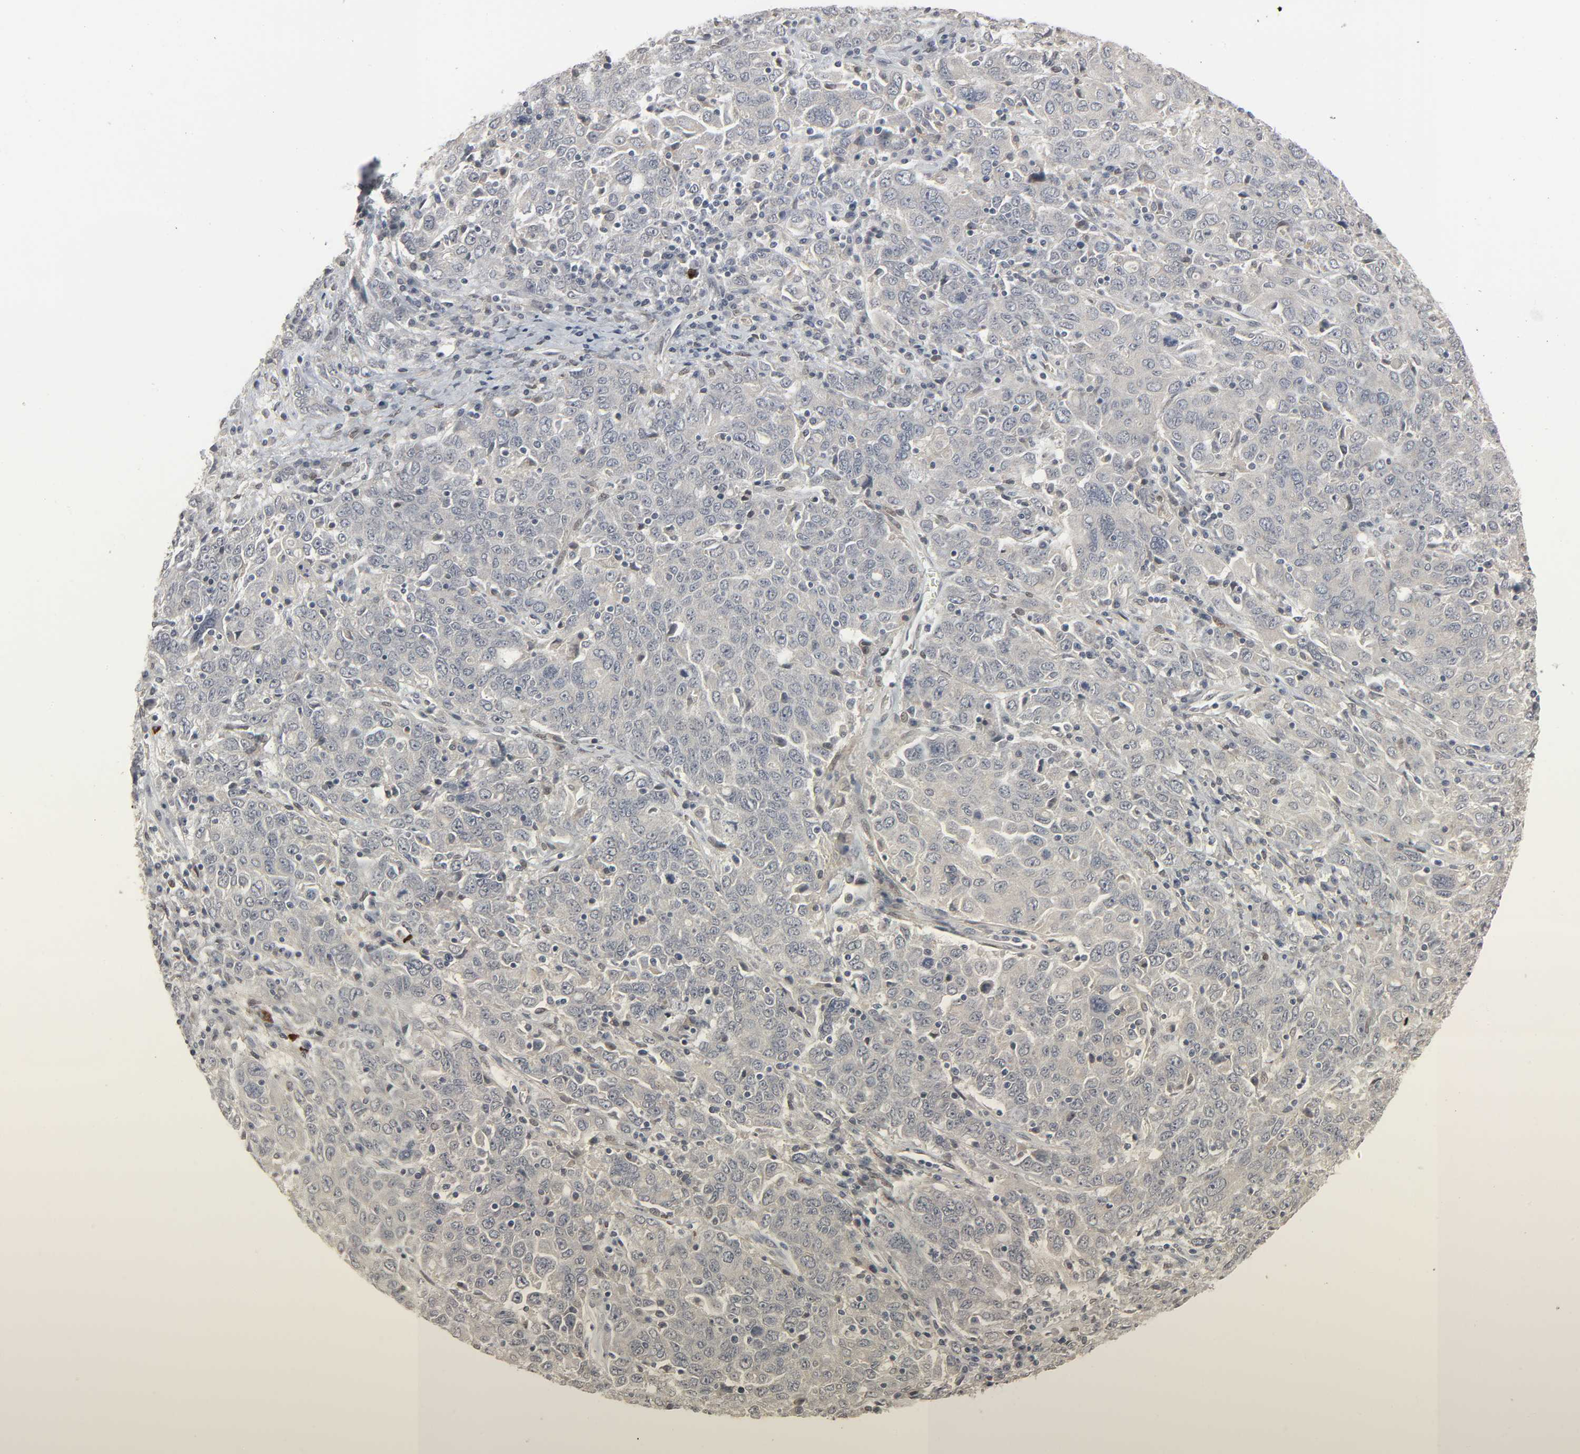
{"staining": {"intensity": "negative", "quantity": "none", "location": "none"}, "tissue": "ovarian cancer", "cell_type": "Tumor cells", "image_type": "cancer", "snomed": [{"axis": "morphology", "description": "Carcinoma, endometroid"}, {"axis": "topography", "description": "Ovary"}], "caption": "Image shows no significant protein positivity in tumor cells of ovarian cancer. Brightfield microscopy of IHC stained with DAB (3,3'-diaminobenzidine) (brown) and hematoxylin (blue), captured at high magnification.", "gene": "ZNF222", "patient": {"sex": "female", "age": 62}}